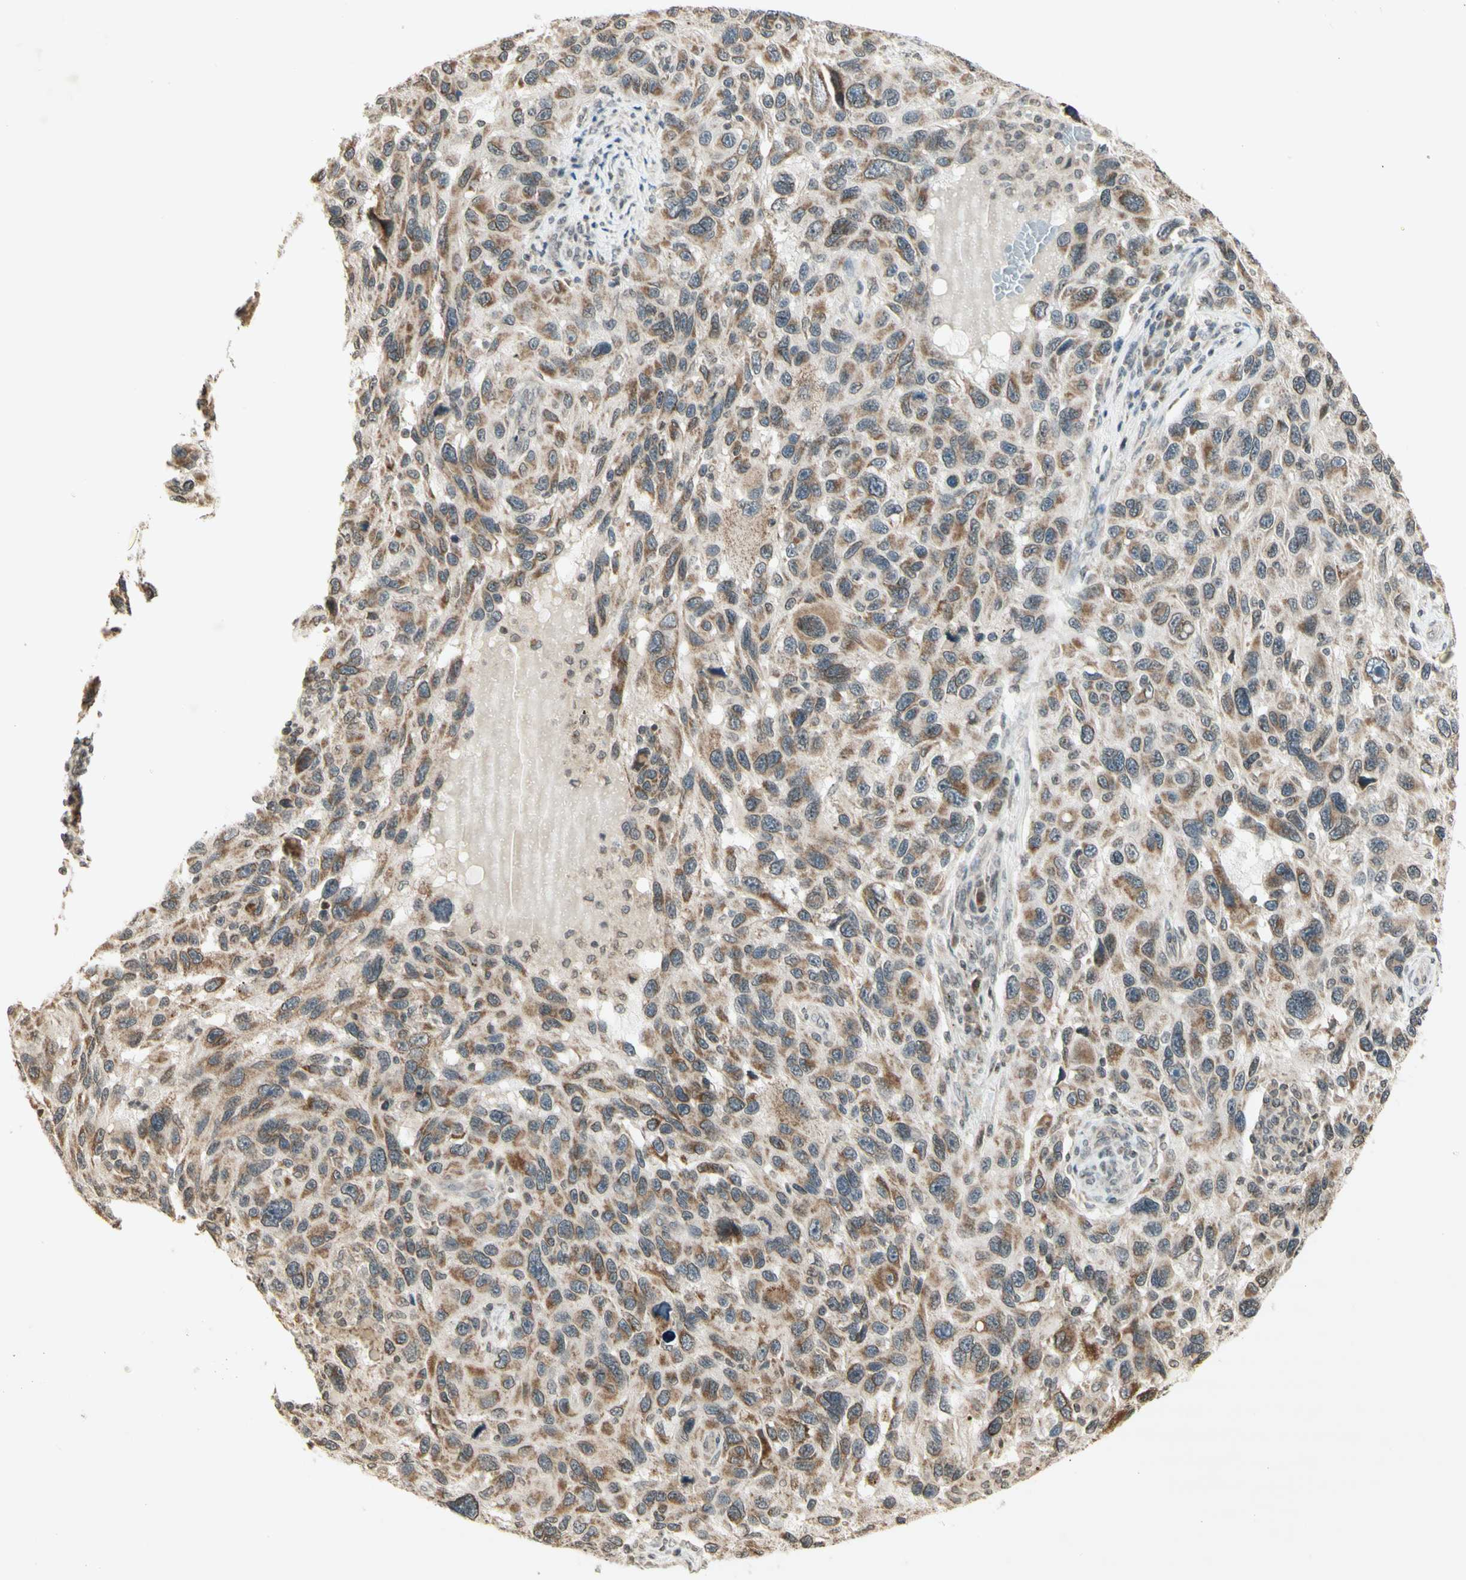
{"staining": {"intensity": "moderate", "quantity": "25%-75%", "location": "cytoplasmic/membranous"}, "tissue": "melanoma", "cell_type": "Tumor cells", "image_type": "cancer", "snomed": [{"axis": "morphology", "description": "Malignant melanoma, NOS"}, {"axis": "topography", "description": "Skin"}], "caption": "This is a histology image of immunohistochemistry staining of melanoma, which shows moderate staining in the cytoplasmic/membranous of tumor cells.", "gene": "CCNI", "patient": {"sex": "male", "age": 53}}